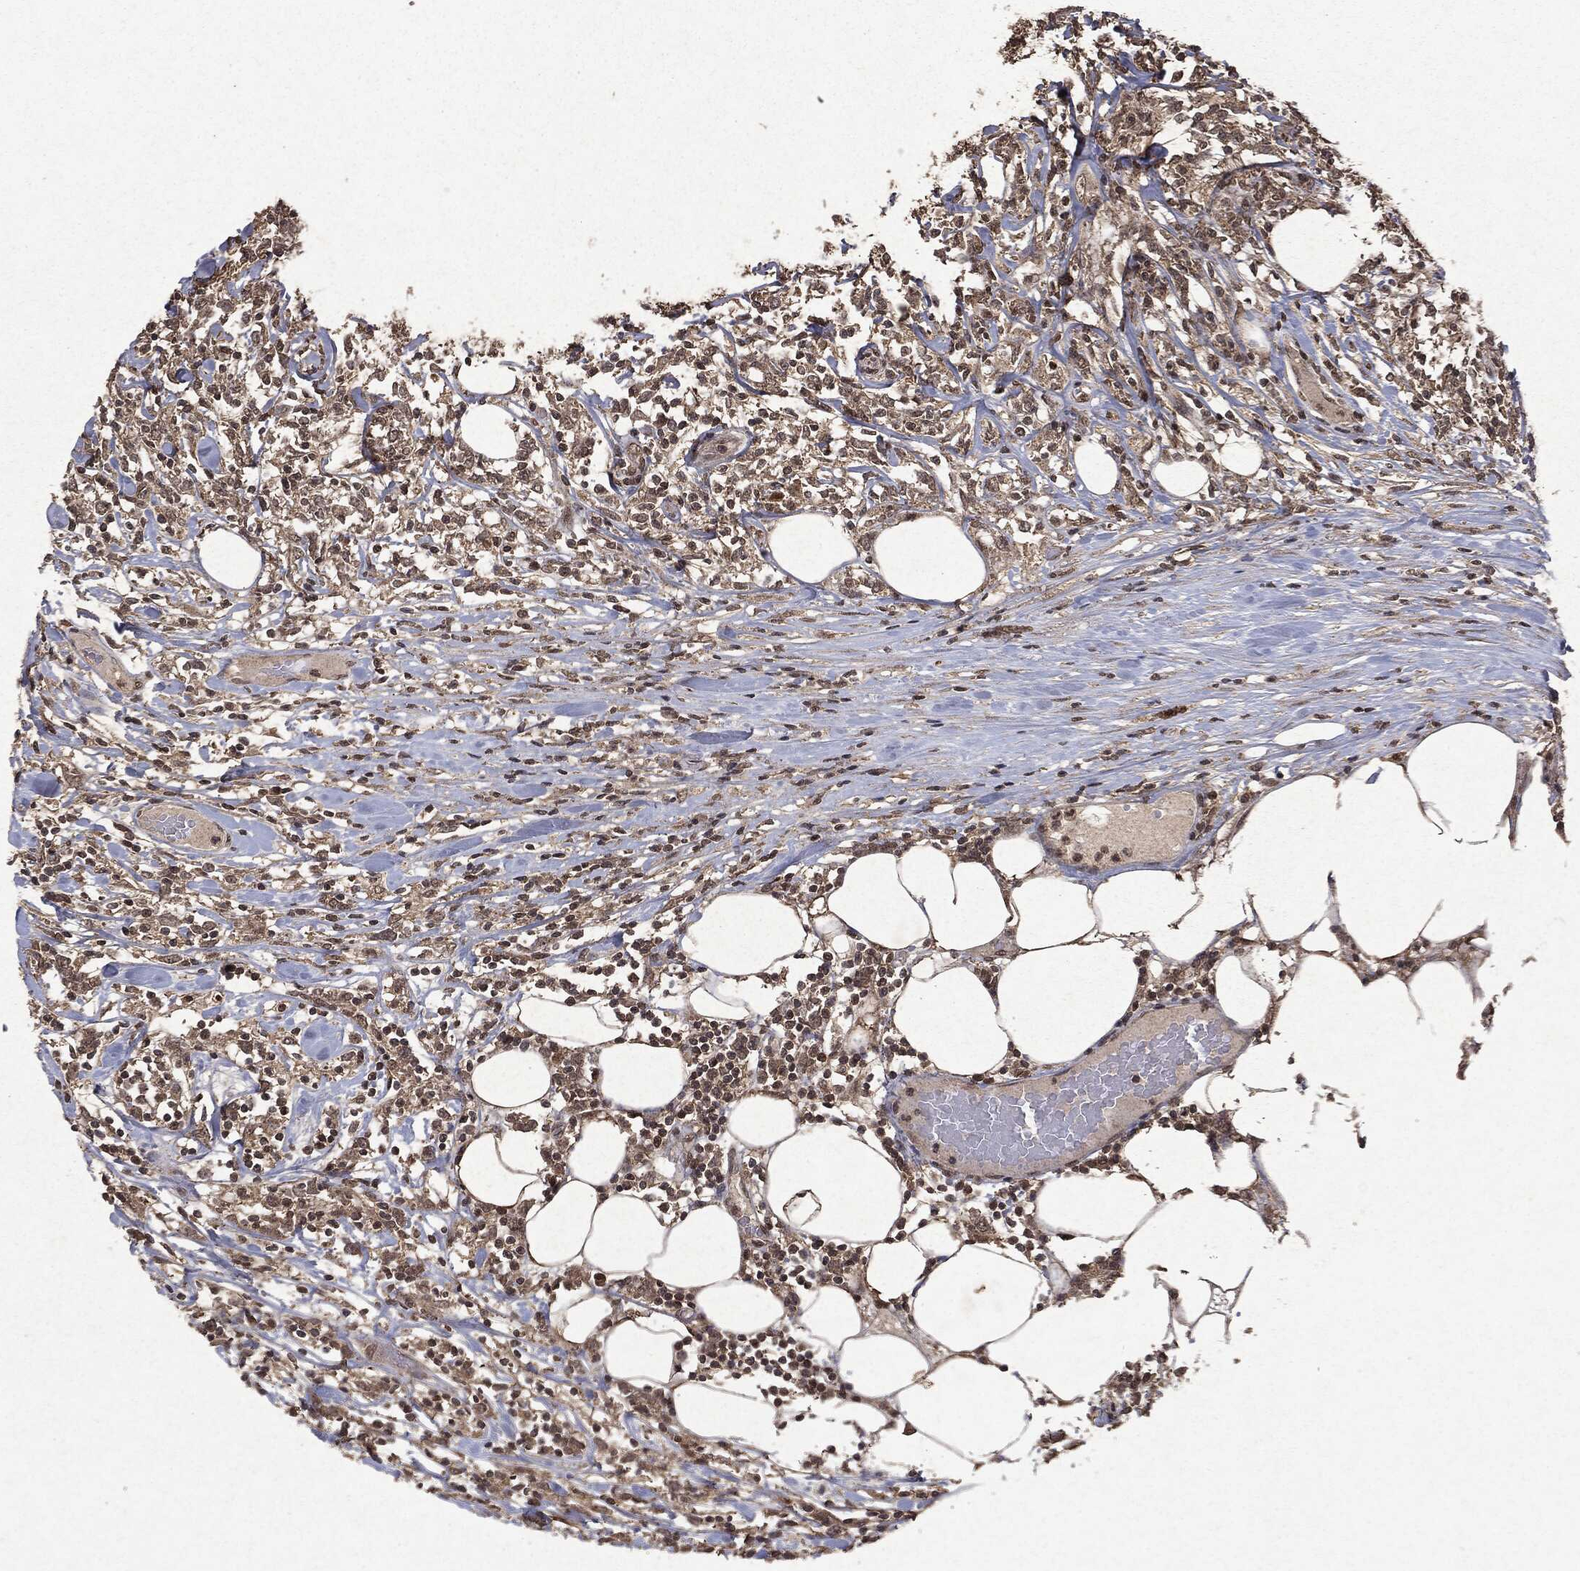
{"staining": {"intensity": "weak", "quantity": "25%-75%", "location": "cytoplasmic/membranous,nuclear"}, "tissue": "lymphoma", "cell_type": "Tumor cells", "image_type": "cancer", "snomed": [{"axis": "morphology", "description": "Malignant lymphoma, non-Hodgkin's type, High grade"}, {"axis": "topography", "description": "Lymph node"}], "caption": "This is an image of immunohistochemistry (IHC) staining of high-grade malignant lymphoma, non-Hodgkin's type, which shows weak expression in the cytoplasmic/membranous and nuclear of tumor cells.", "gene": "PEBP1", "patient": {"sex": "female", "age": 84}}